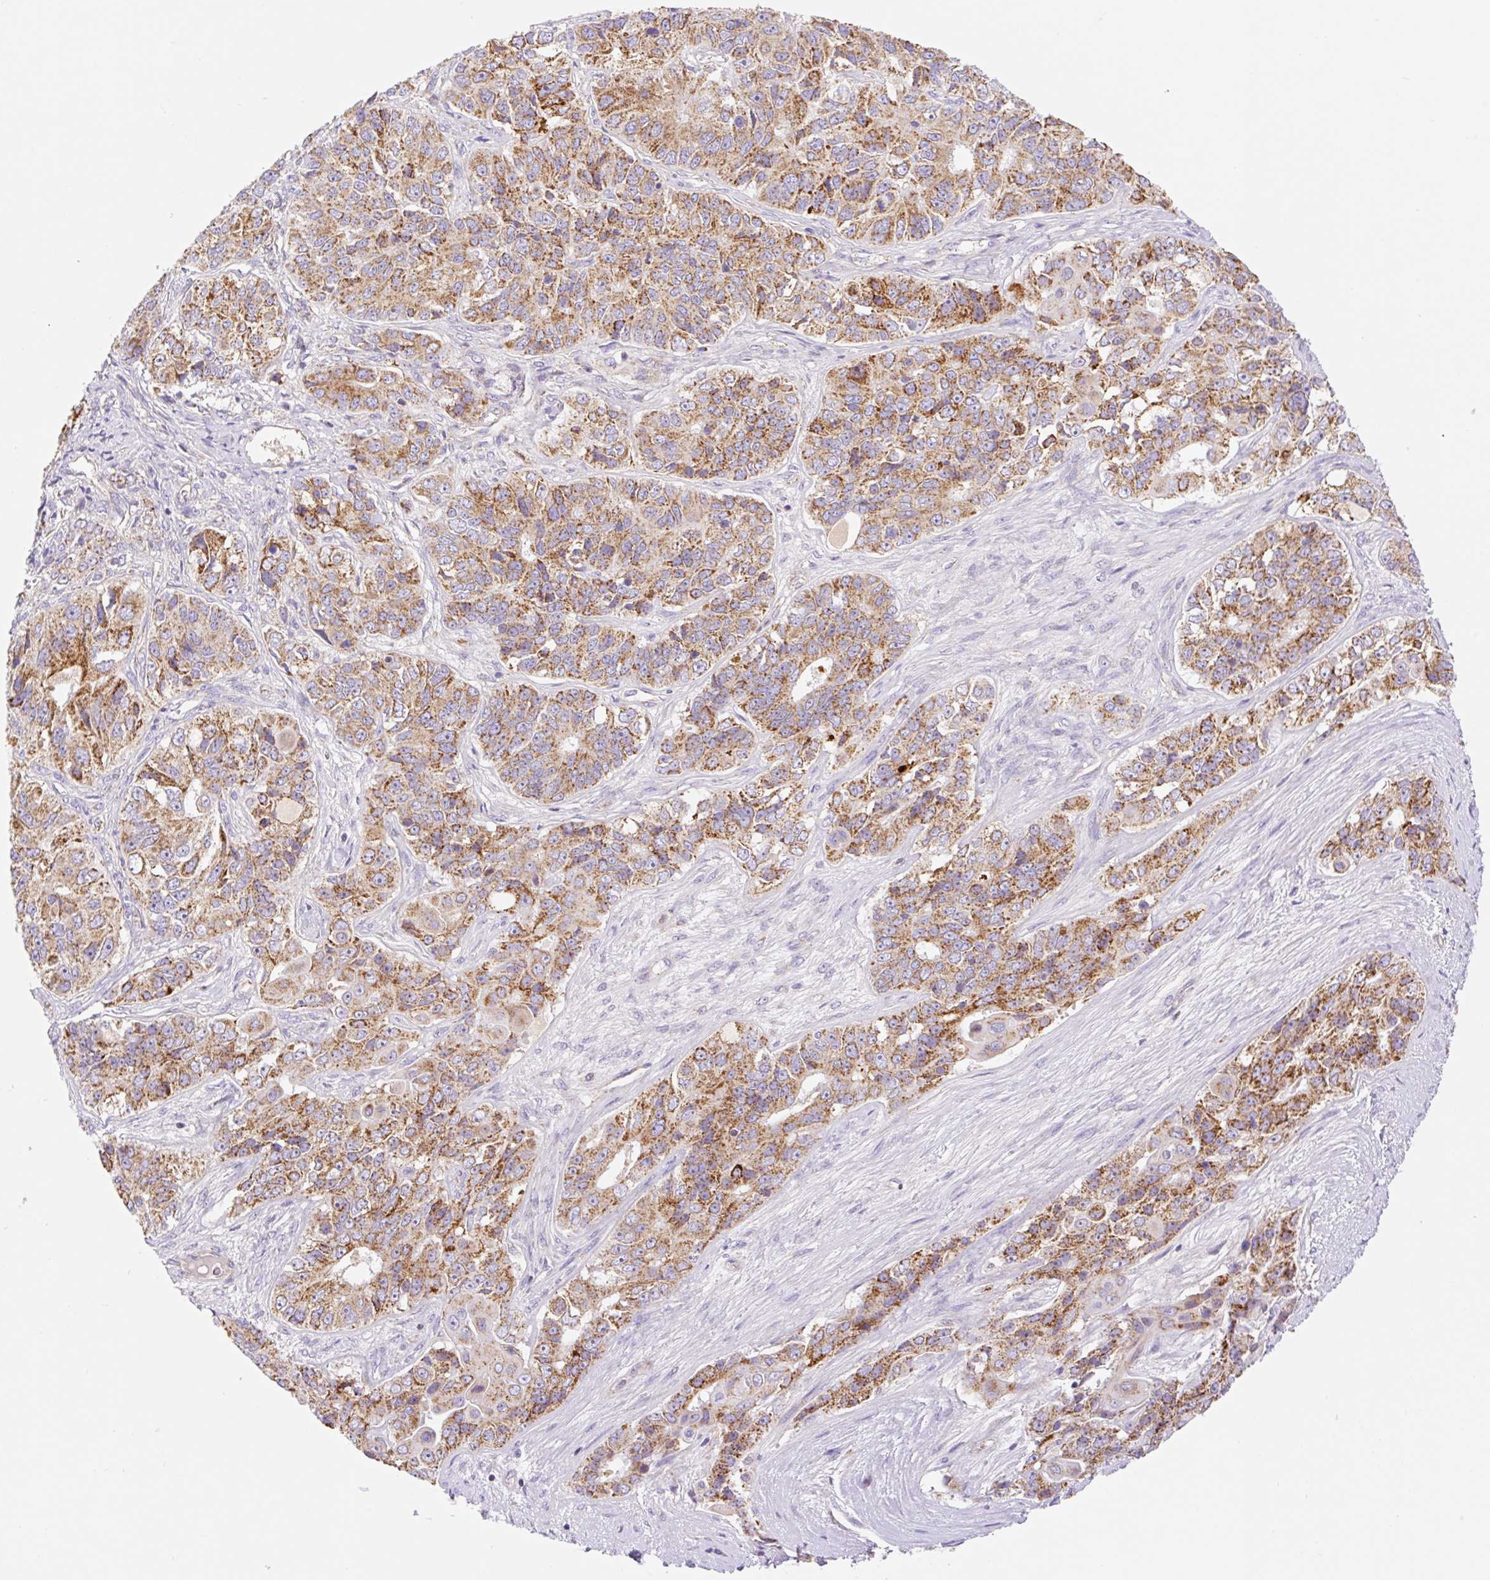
{"staining": {"intensity": "moderate", "quantity": ">75%", "location": "cytoplasmic/membranous"}, "tissue": "ovarian cancer", "cell_type": "Tumor cells", "image_type": "cancer", "snomed": [{"axis": "morphology", "description": "Carcinoma, endometroid"}, {"axis": "topography", "description": "Ovary"}], "caption": "IHC micrograph of neoplastic tissue: ovarian endometroid carcinoma stained using immunohistochemistry reveals medium levels of moderate protein expression localized specifically in the cytoplasmic/membranous of tumor cells, appearing as a cytoplasmic/membranous brown color.", "gene": "ETNK2", "patient": {"sex": "female", "age": 51}}